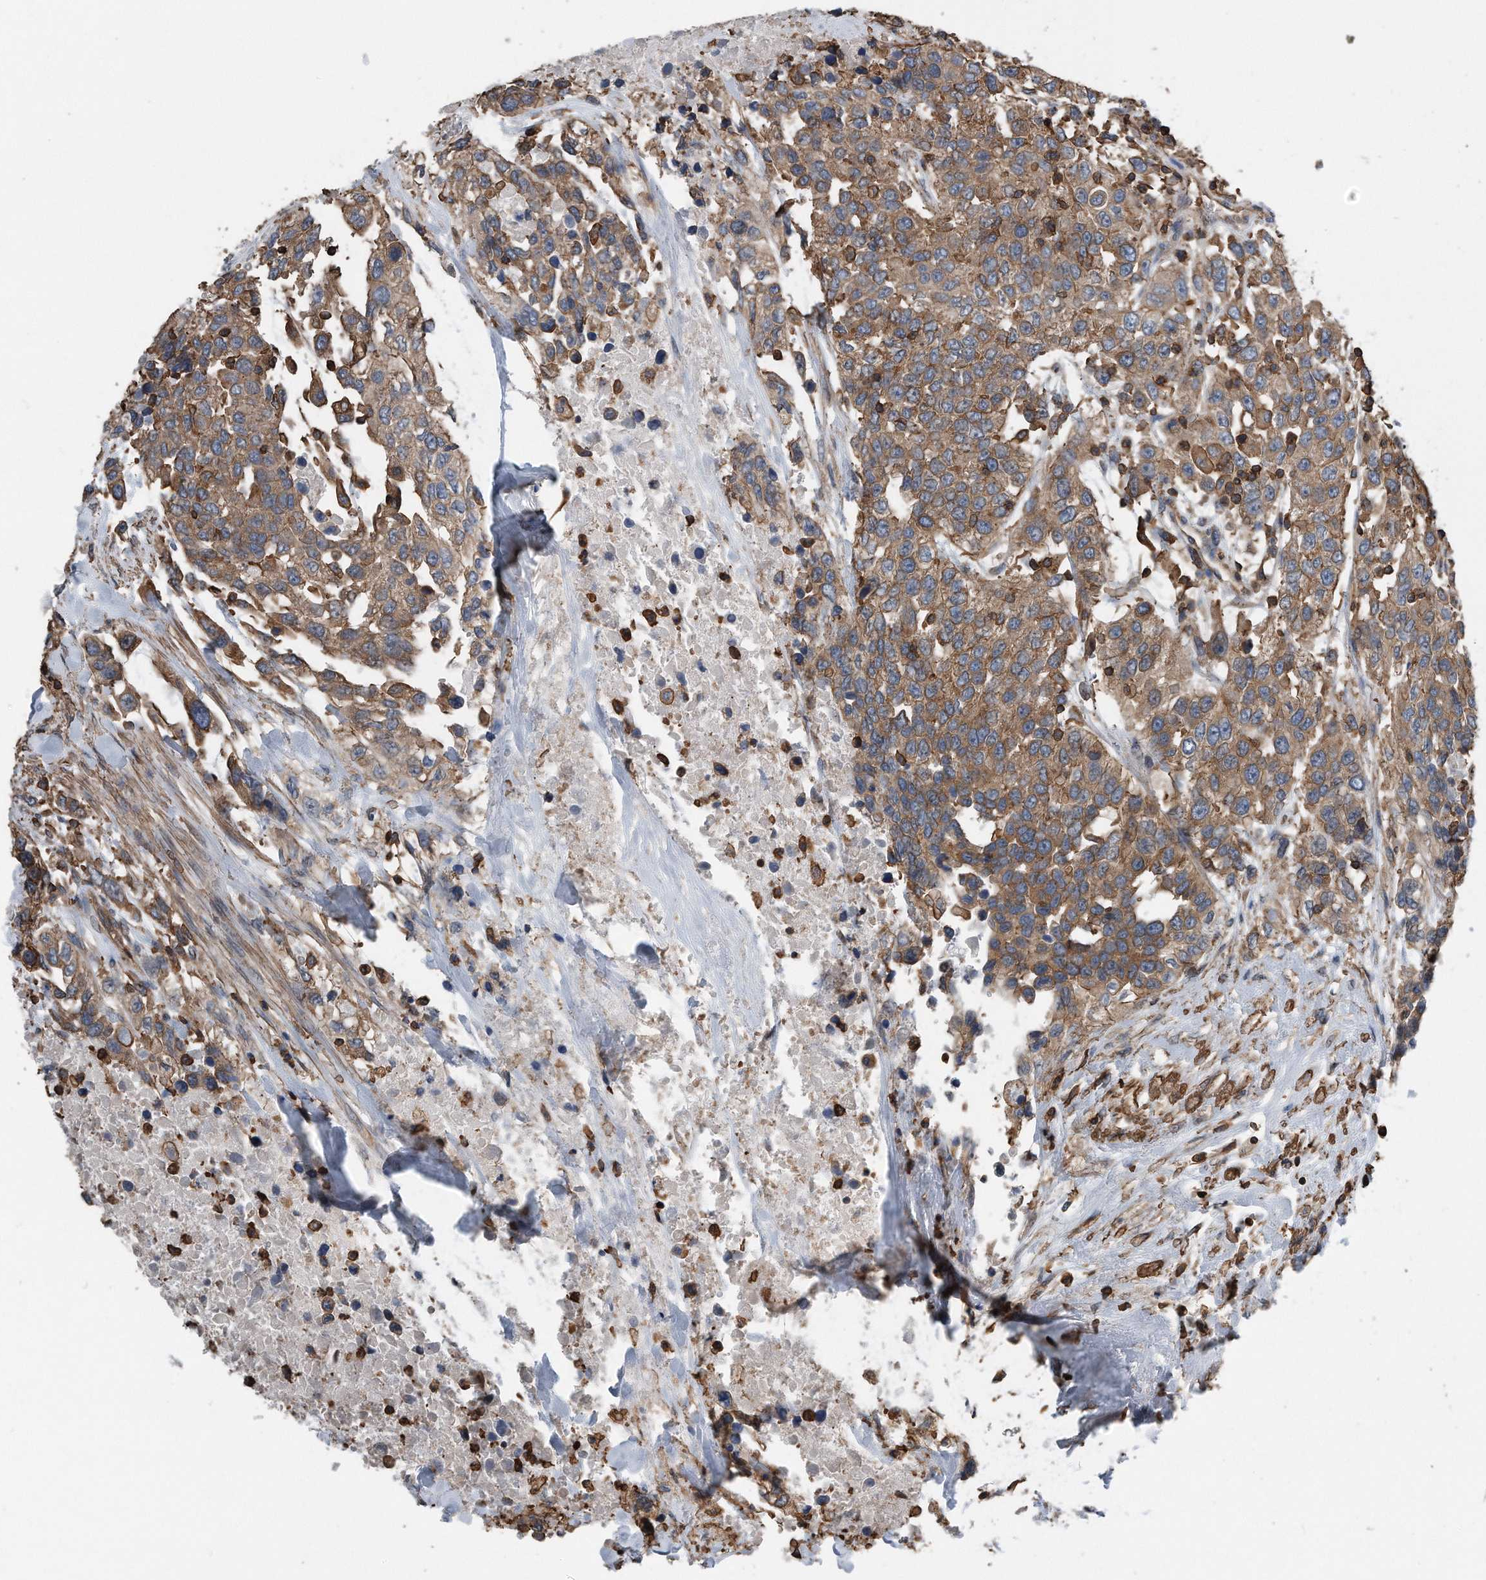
{"staining": {"intensity": "moderate", "quantity": ">75%", "location": "cytoplasmic/membranous"}, "tissue": "urothelial cancer", "cell_type": "Tumor cells", "image_type": "cancer", "snomed": [{"axis": "morphology", "description": "Urothelial carcinoma, High grade"}, {"axis": "topography", "description": "Urinary bladder"}], "caption": "Urothelial carcinoma (high-grade) stained with immunohistochemistry (IHC) displays moderate cytoplasmic/membranous expression in about >75% of tumor cells.", "gene": "RSPO3", "patient": {"sex": "female", "age": 80}}